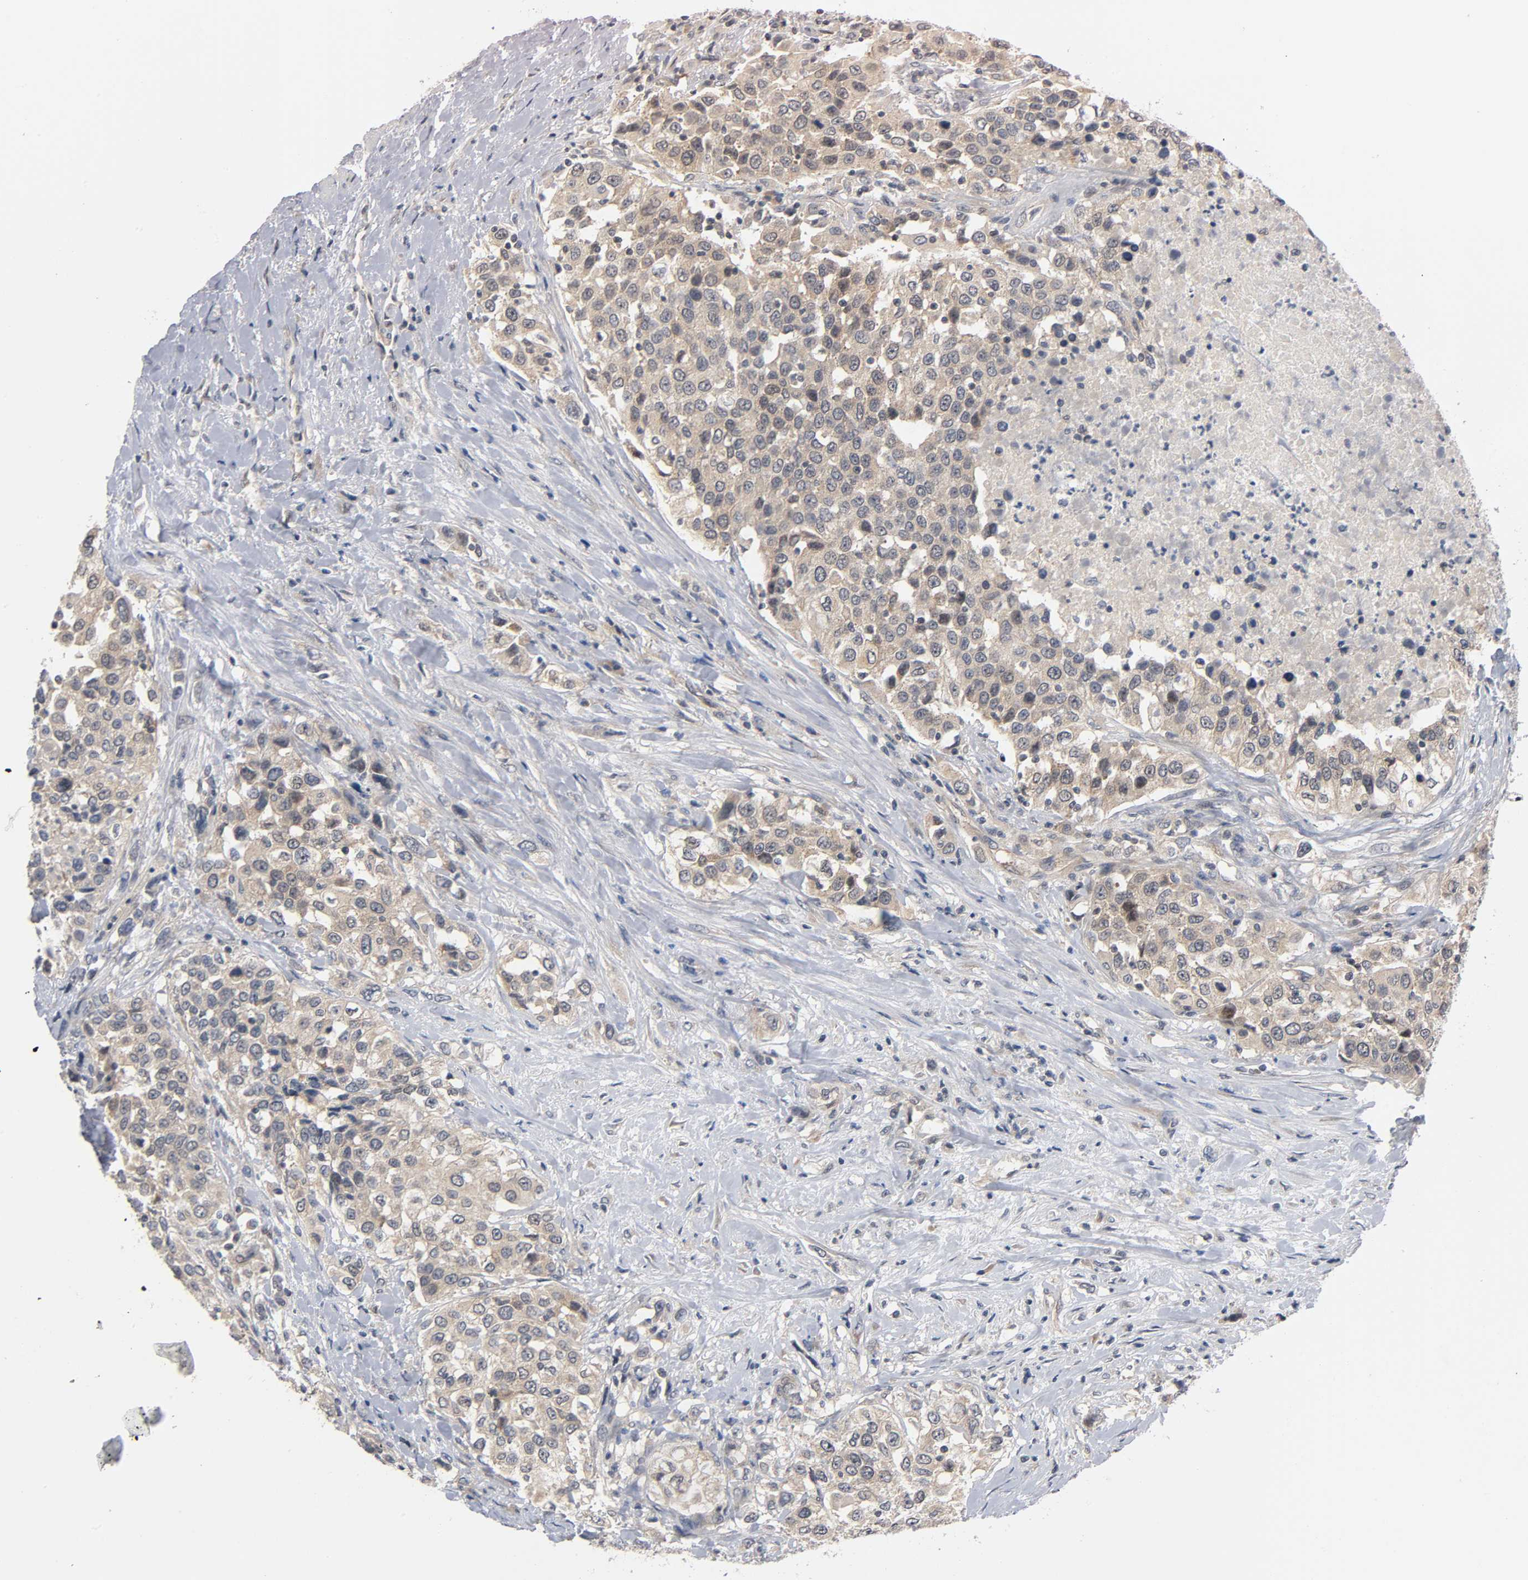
{"staining": {"intensity": "moderate", "quantity": ">75%", "location": "cytoplasmic/membranous"}, "tissue": "urothelial cancer", "cell_type": "Tumor cells", "image_type": "cancer", "snomed": [{"axis": "morphology", "description": "Urothelial carcinoma, High grade"}, {"axis": "topography", "description": "Urinary bladder"}], "caption": "Urothelial cancer stained with immunohistochemistry reveals moderate cytoplasmic/membranous positivity in about >75% of tumor cells. (DAB IHC, brown staining for protein, blue staining for nuclei).", "gene": "MAPK8", "patient": {"sex": "female", "age": 80}}